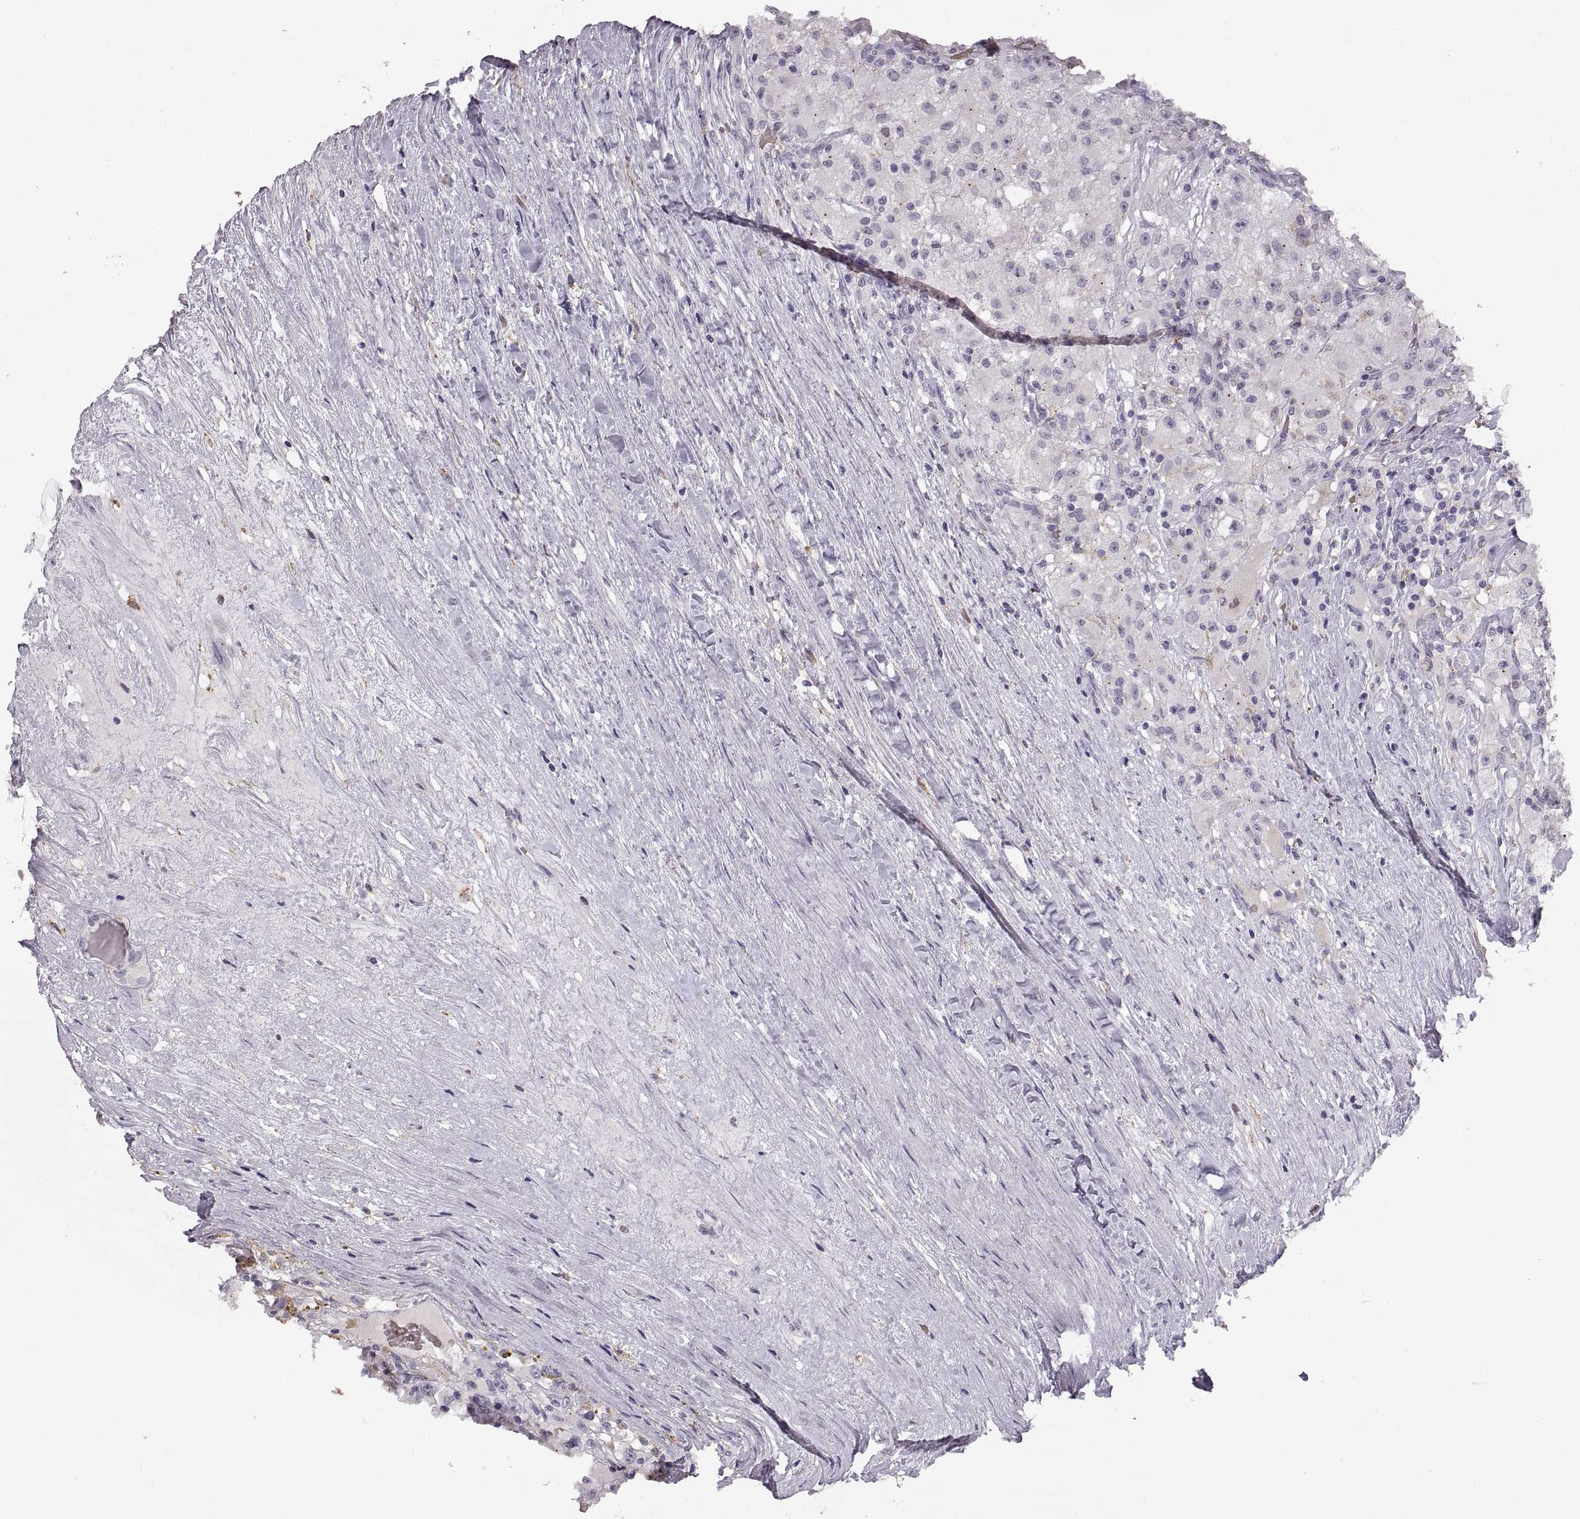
{"staining": {"intensity": "negative", "quantity": "none", "location": "none"}, "tissue": "renal cancer", "cell_type": "Tumor cells", "image_type": "cancer", "snomed": [{"axis": "morphology", "description": "Adenocarcinoma, NOS"}, {"axis": "topography", "description": "Kidney"}], "caption": "A micrograph of human renal adenocarcinoma is negative for staining in tumor cells.", "gene": "MEIOC", "patient": {"sex": "female", "age": 67}}